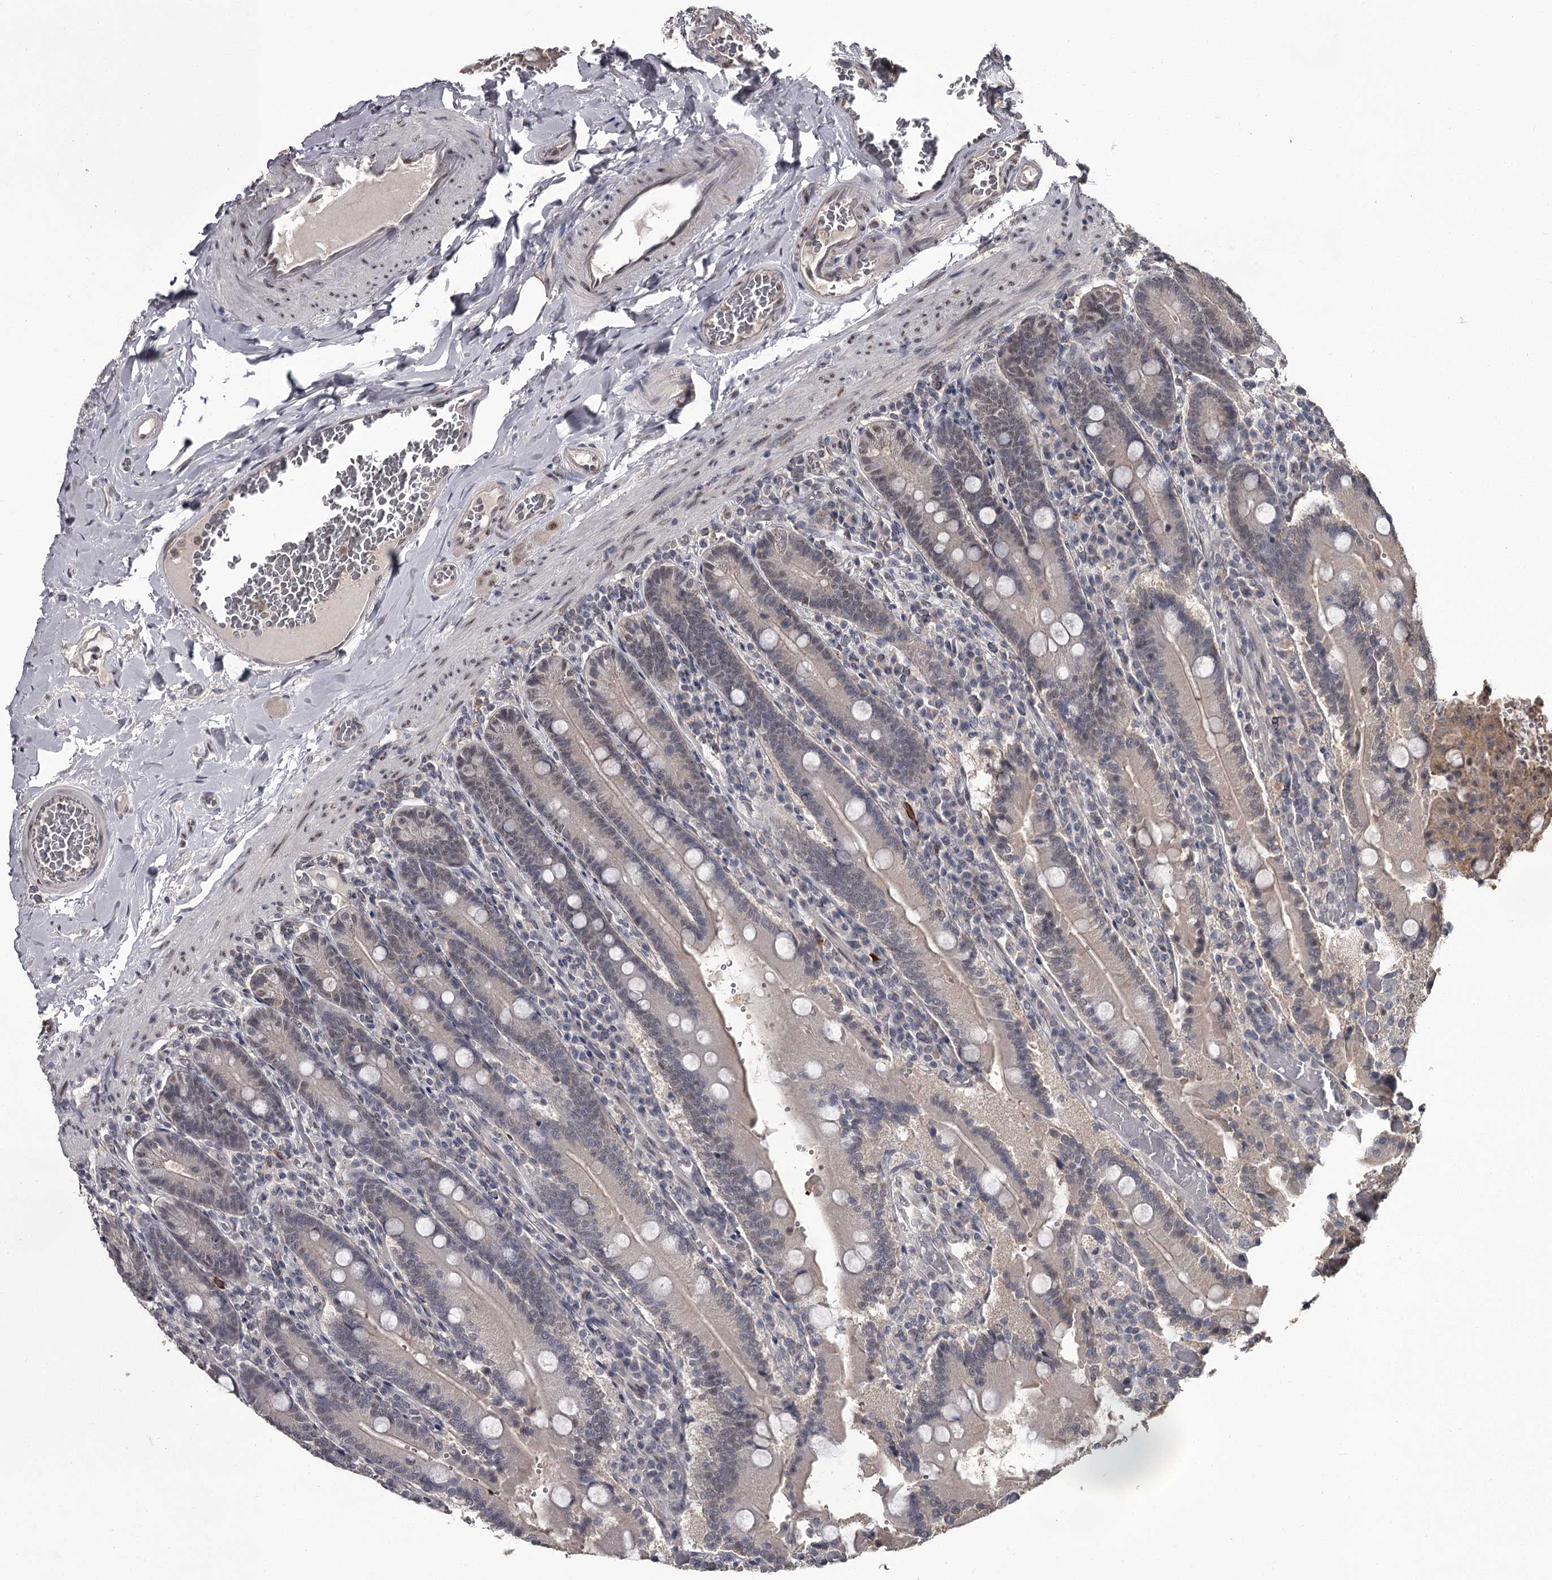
{"staining": {"intensity": "weak", "quantity": "25%-75%", "location": "cytoplasmic/membranous"}, "tissue": "duodenum", "cell_type": "Glandular cells", "image_type": "normal", "snomed": [{"axis": "morphology", "description": "Normal tissue, NOS"}, {"axis": "topography", "description": "Duodenum"}], "caption": "Immunohistochemical staining of benign human duodenum shows low levels of weak cytoplasmic/membranous positivity in about 25%-75% of glandular cells. (Stains: DAB (3,3'-diaminobenzidine) in brown, nuclei in blue, Microscopy: brightfield microscopy at high magnification).", "gene": "PRPF40B", "patient": {"sex": "female", "age": 62}}